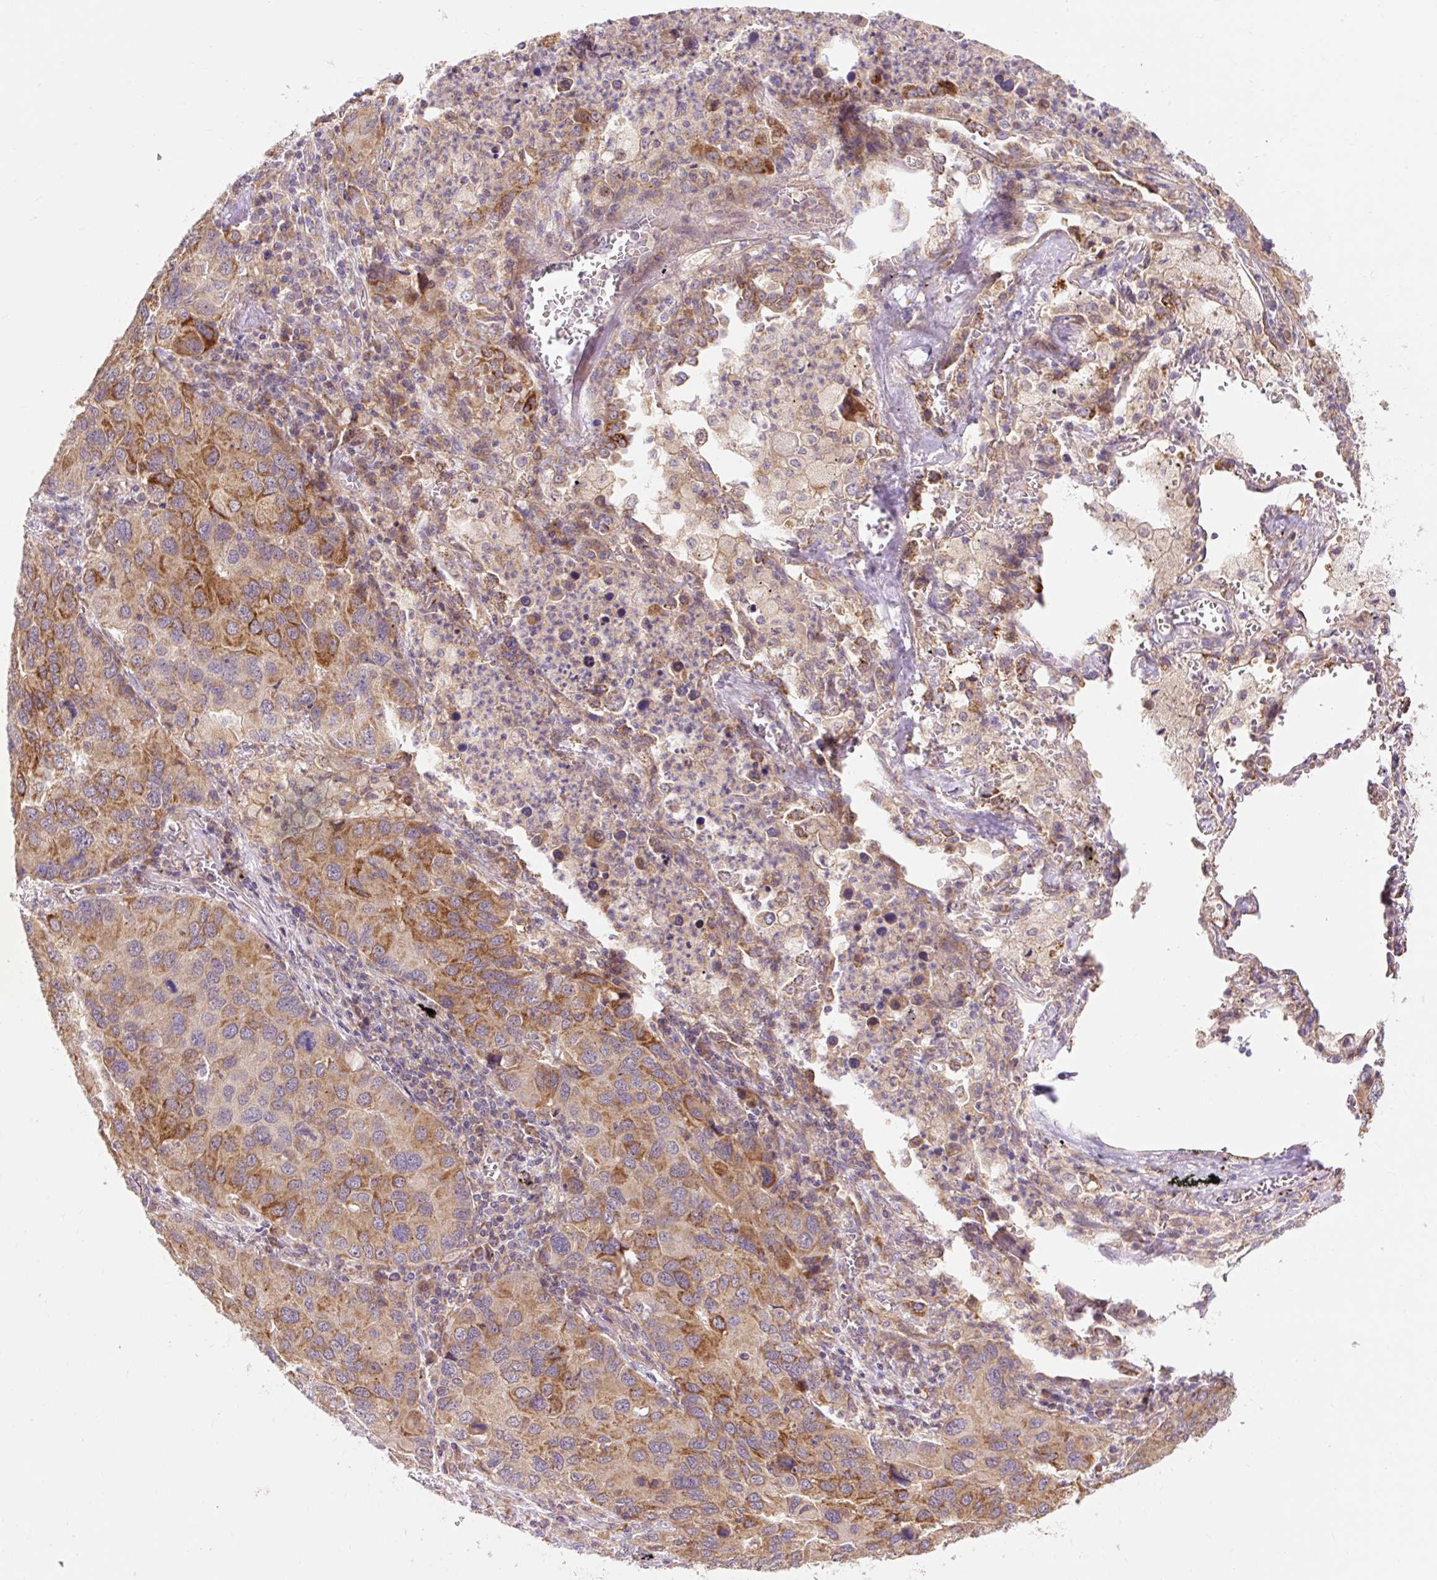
{"staining": {"intensity": "moderate", "quantity": ">75%", "location": "cytoplasmic/membranous"}, "tissue": "lung cancer", "cell_type": "Tumor cells", "image_type": "cancer", "snomed": [{"axis": "morphology", "description": "Aneuploidy"}, {"axis": "morphology", "description": "Adenocarcinoma, NOS"}, {"axis": "topography", "description": "Lymph node"}, {"axis": "topography", "description": "Lung"}], "caption": "High-power microscopy captured an immunohistochemistry (IHC) image of lung cancer, revealing moderate cytoplasmic/membranous staining in approximately >75% of tumor cells. (Stains: DAB (3,3'-diaminobenzidine) in brown, nuclei in blue, Microscopy: brightfield microscopy at high magnification).", "gene": "TRIAP1", "patient": {"sex": "female", "age": 74}}